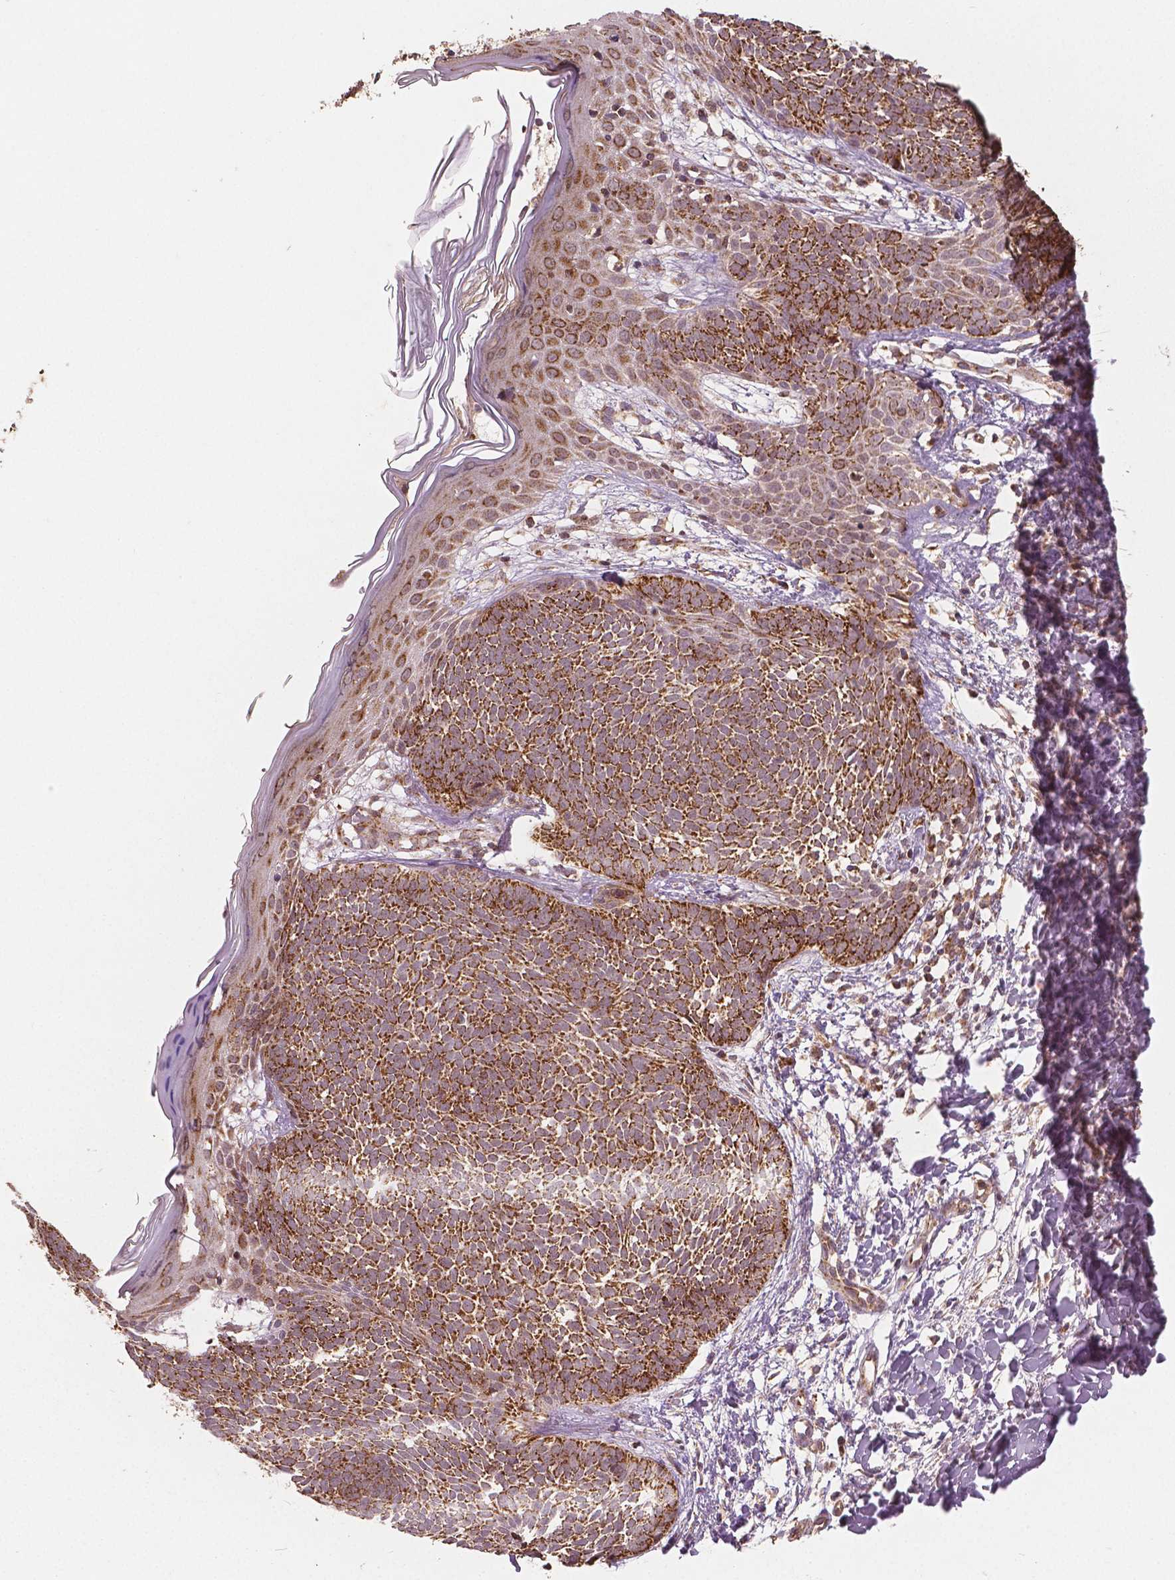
{"staining": {"intensity": "strong", "quantity": ">75%", "location": "cytoplasmic/membranous"}, "tissue": "skin cancer", "cell_type": "Tumor cells", "image_type": "cancer", "snomed": [{"axis": "morphology", "description": "Basal cell carcinoma"}, {"axis": "topography", "description": "Skin"}], "caption": "Immunohistochemical staining of human skin cancer (basal cell carcinoma) shows high levels of strong cytoplasmic/membranous protein positivity in about >75% of tumor cells.", "gene": "PGAM5", "patient": {"sex": "female", "age": 51}}